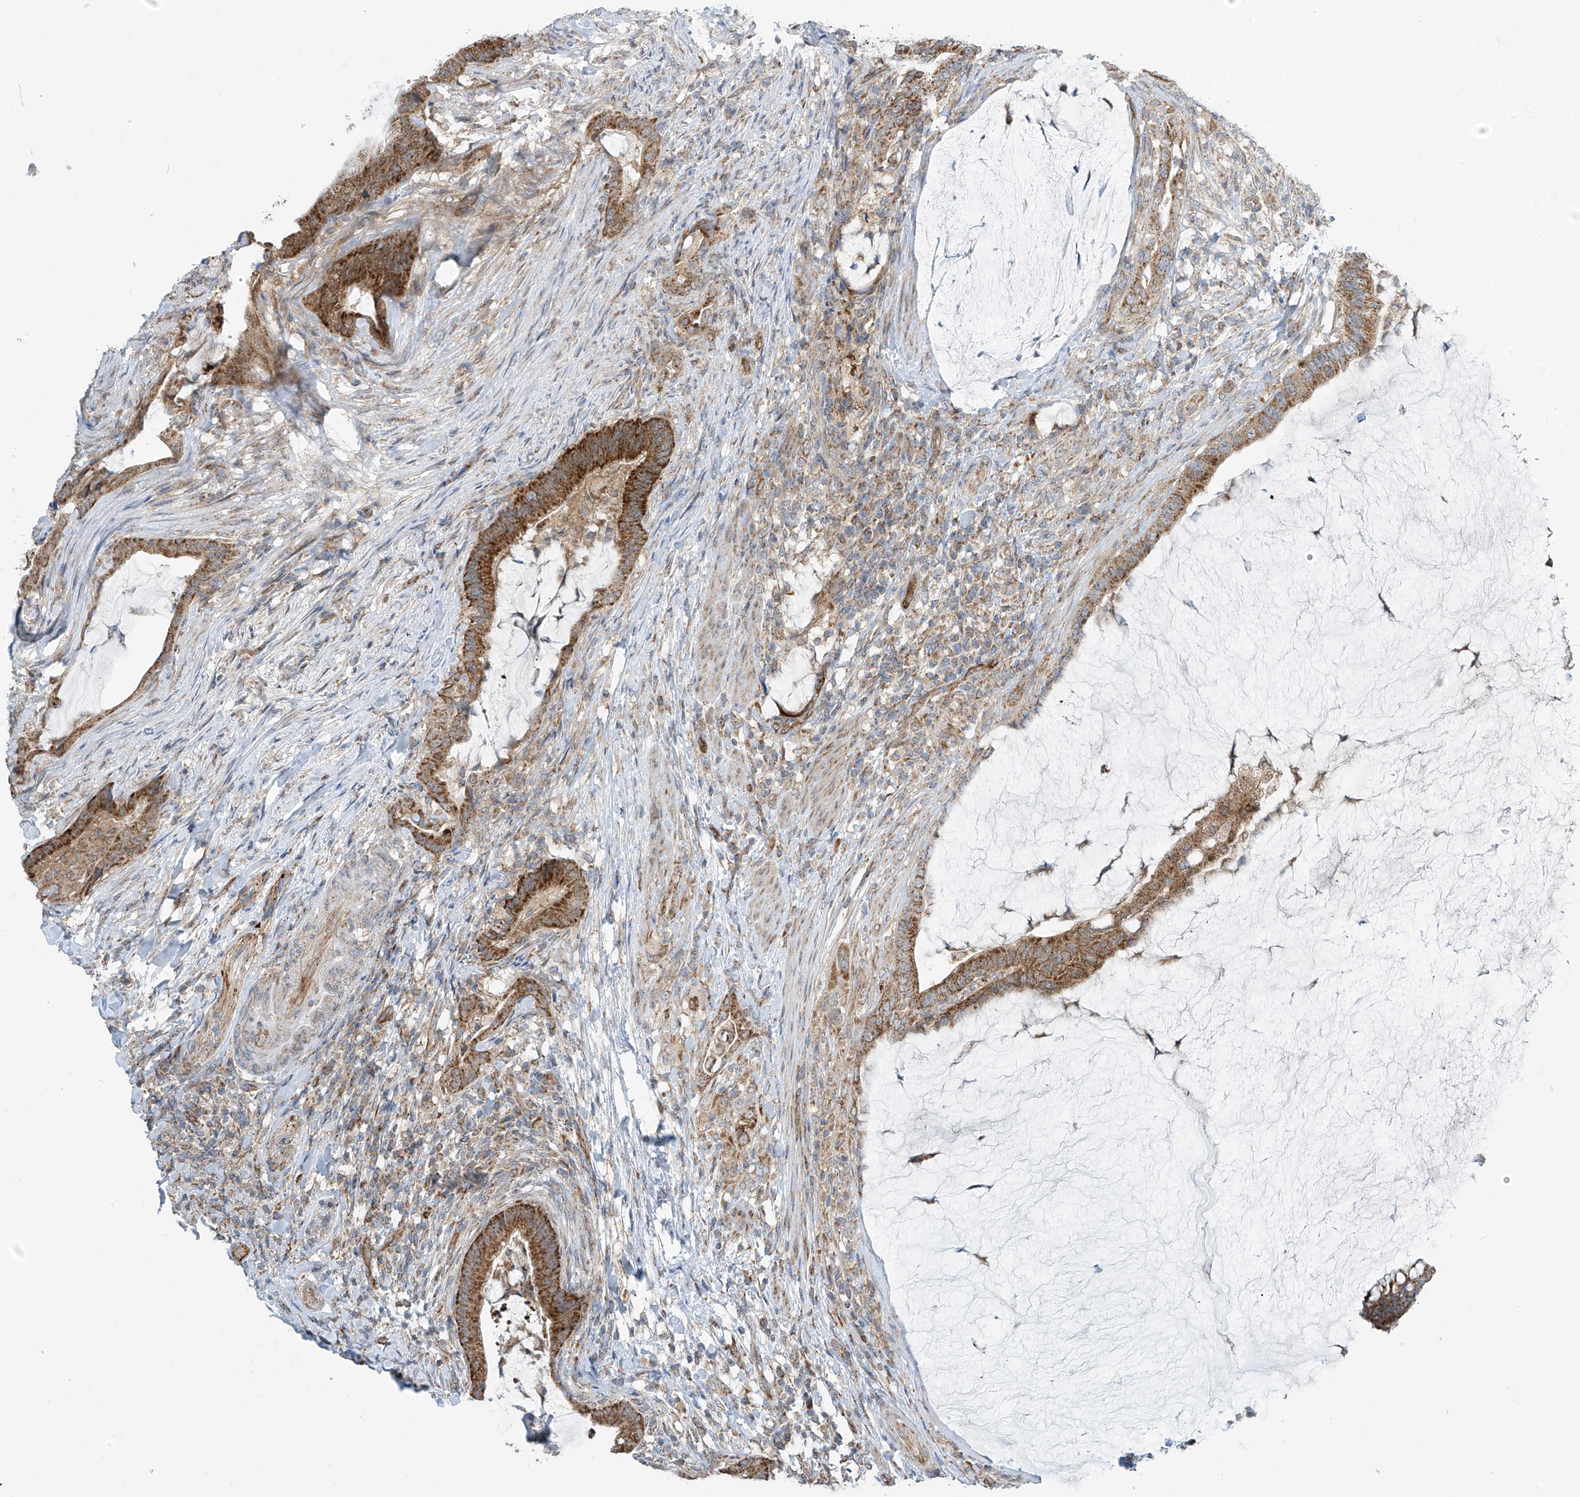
{"staining": {"intensity": "strong", "quantity": ">75%", "location": "cytoplasmic/membranous"}, "tissue": "colorectal cancer", "cell_type": "Tumor cells", "image_type": "cancer", "snomed": [{"axis": "morphology", "description": "Adenocarcinoma, NOS"}, {"axis": "topography", "description": "Colon"}], "caption": "Immunohistochemical staining of human colorectal cancer (adenocarcinoma) exhibits strong cytoplasmic/membranous protein staining in approximately >75% of tumor cells.", "gene": "METTL6", "patient": {"sex": "female", "age": 66}}